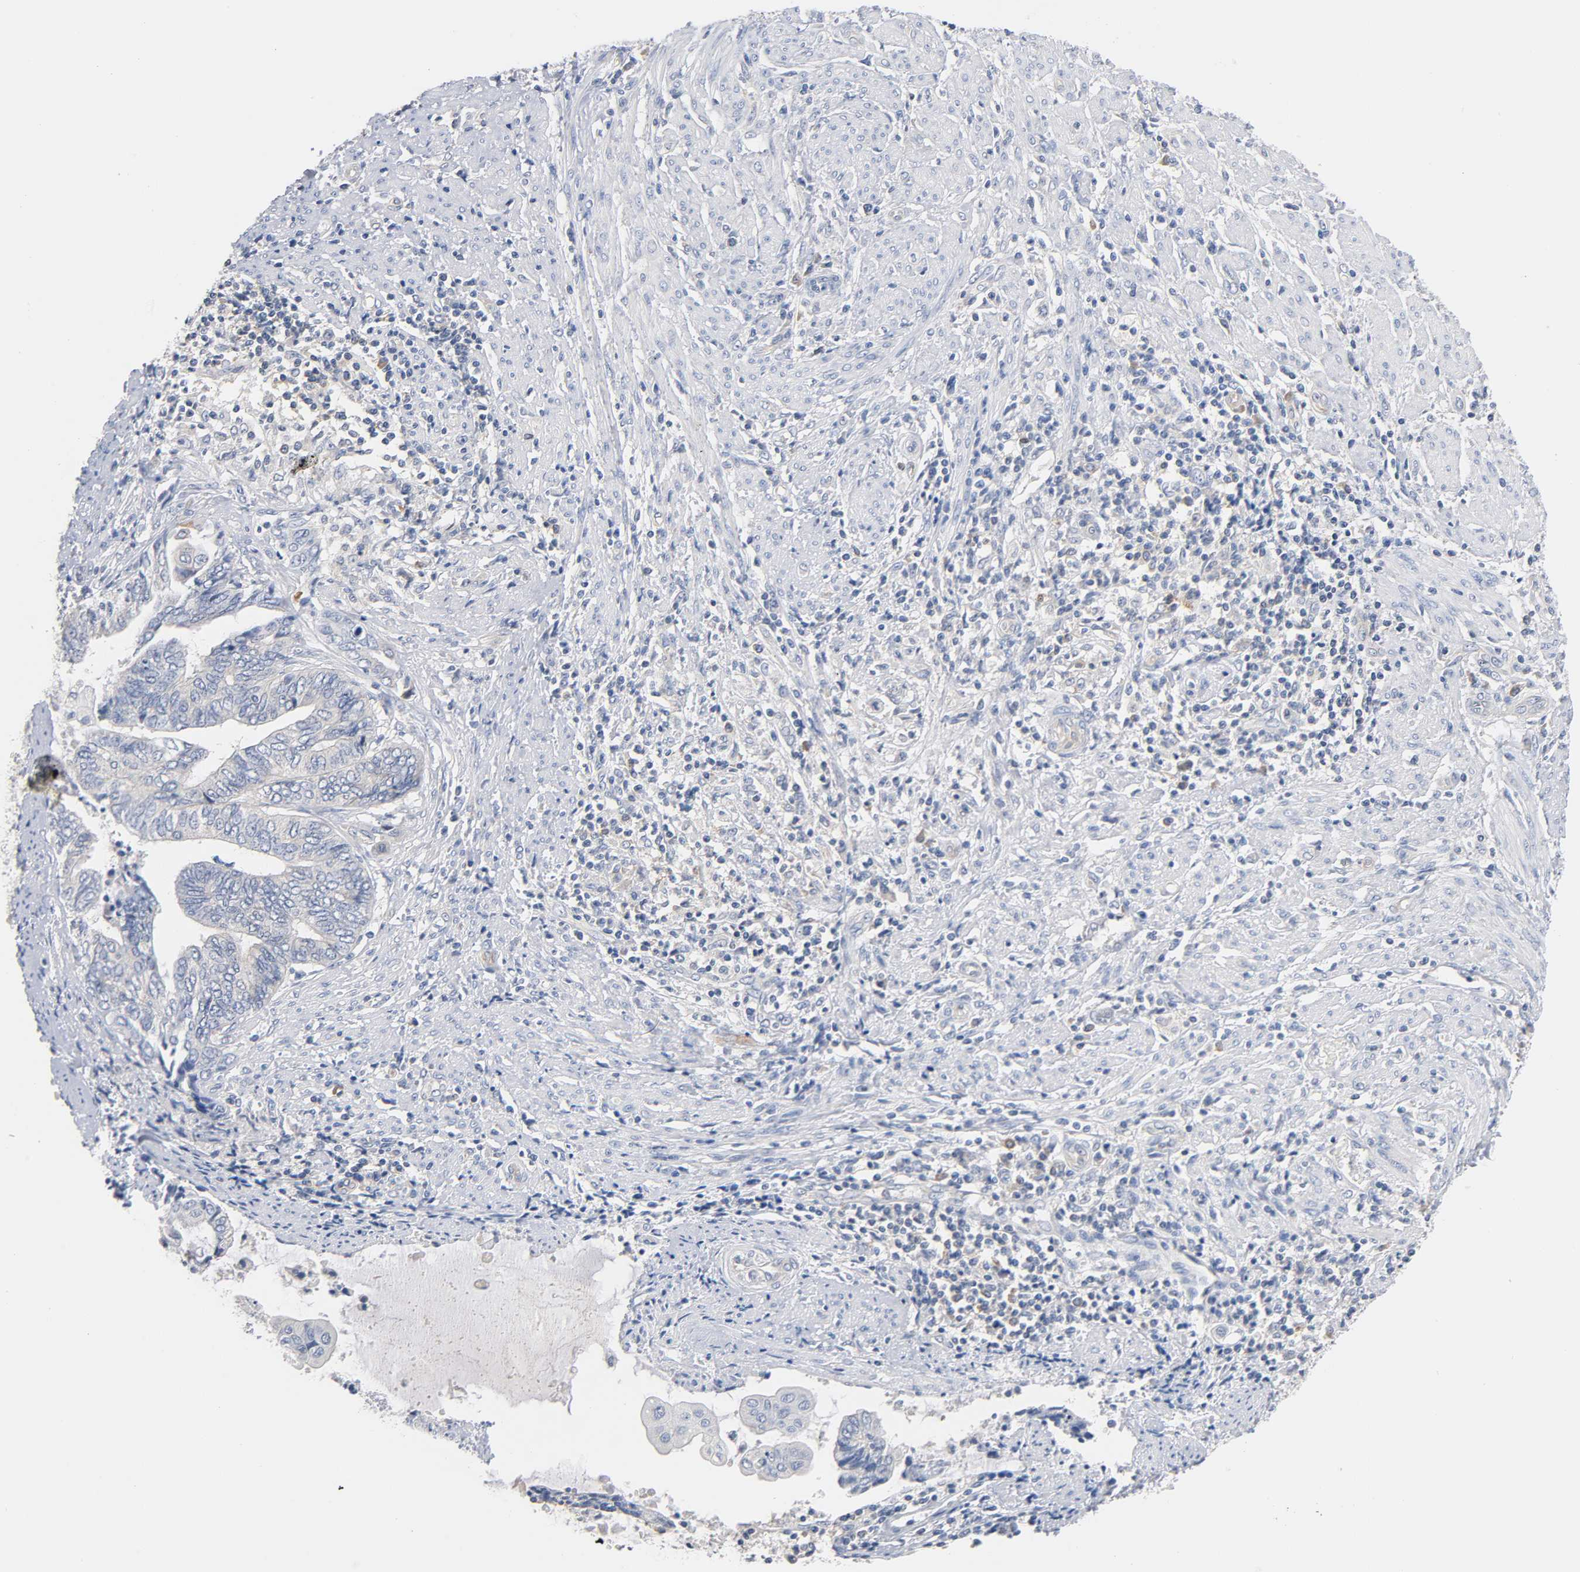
{"staining": {"intensity": "negative", "quantity": "none", "location": "none"}, "tissue": "endometrial cancer", "cell_type": "Tumor cells", "image_type": "cancer", "snomed": [{"axis": "morphology", "description": "Adenocarcinoma, NOS"}, {"axis": "topography", "description": "Uterus"}, {"axis": "topography", "description": "Endometrium"}], "caption": "Tumor cells show no significant expression in endometrial cancer.", "gene": "MALT1", "patient": {"sex": "female", "age": 70}}